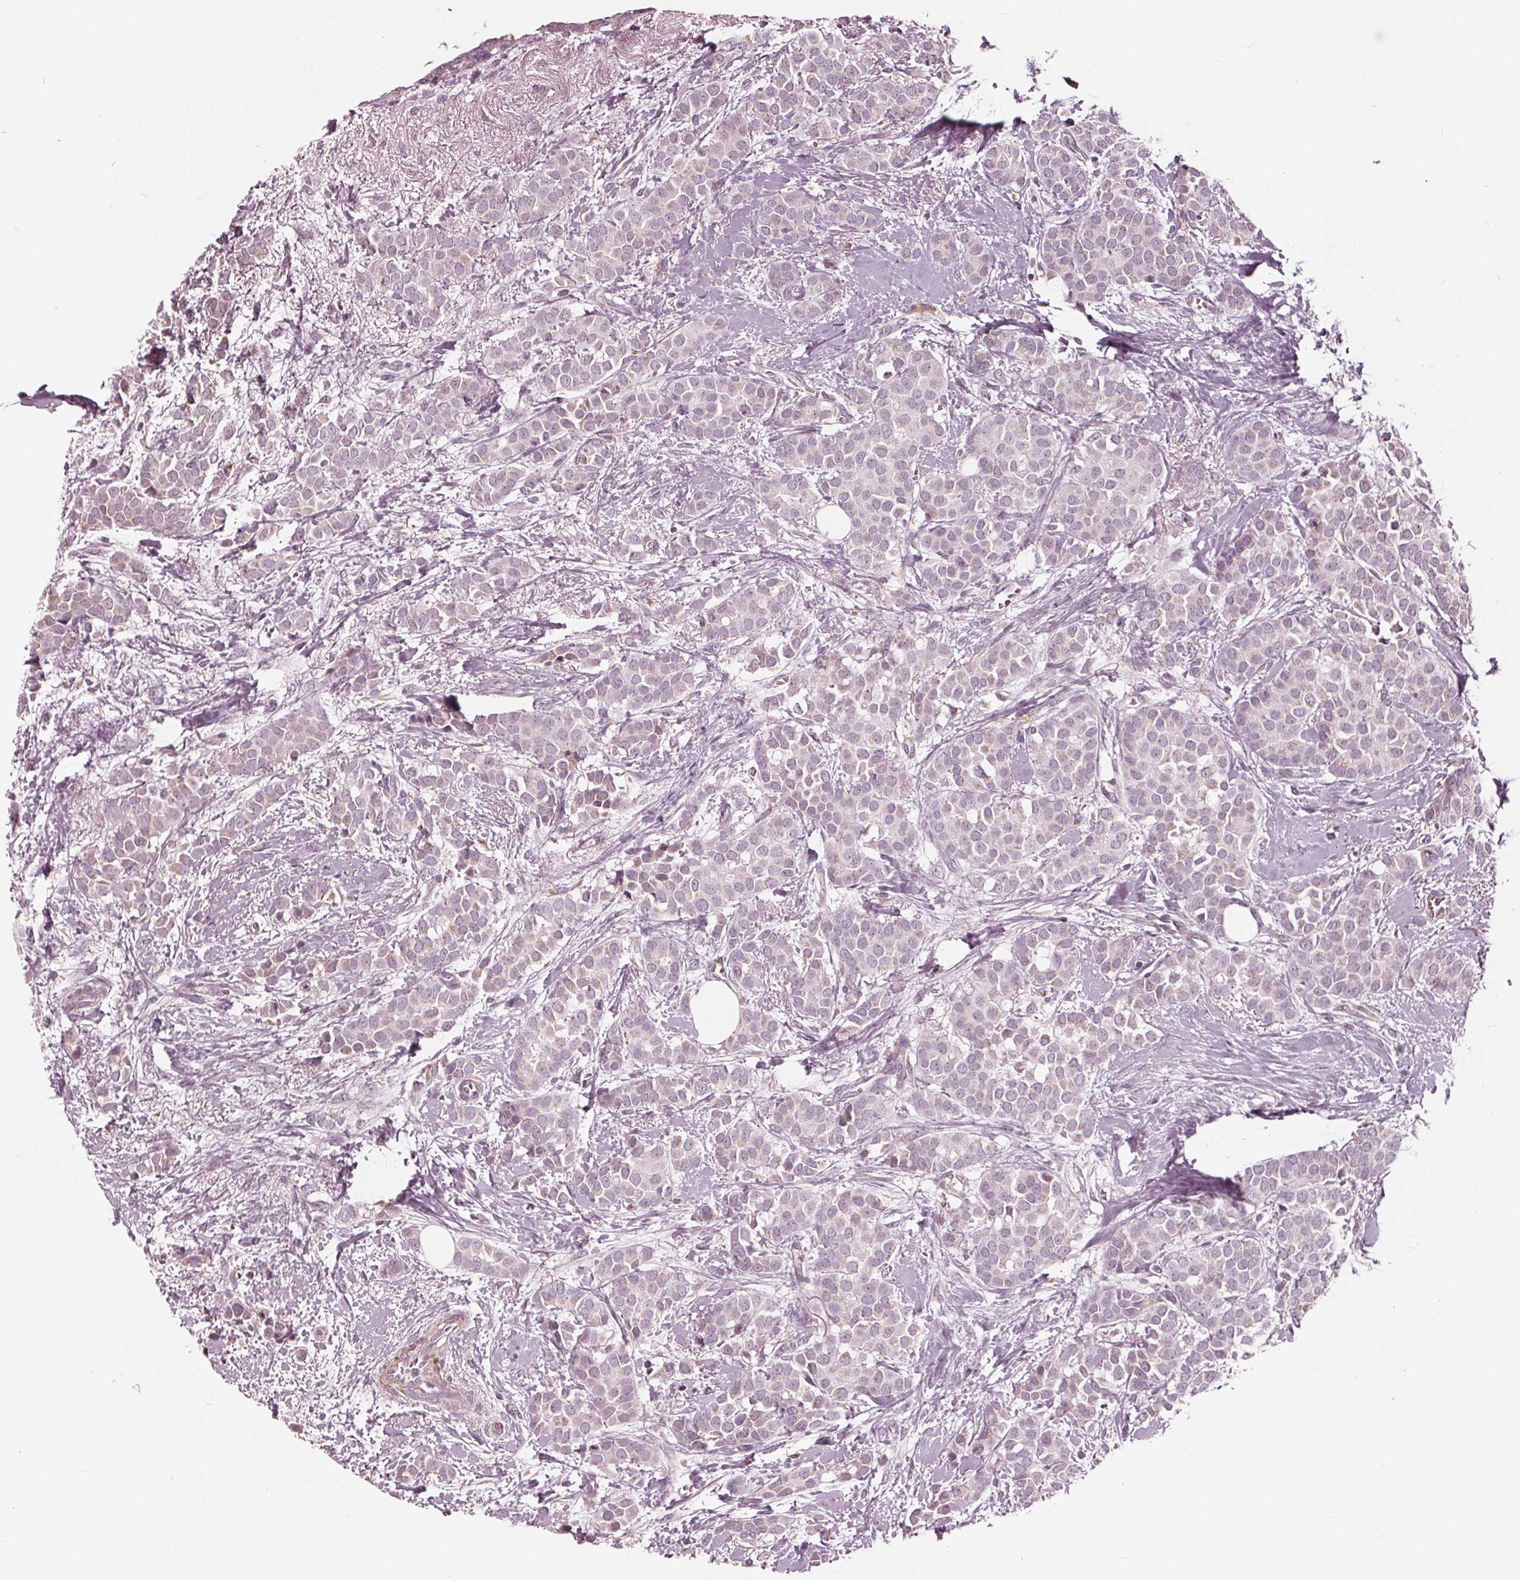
{"staining": {"intensity": "negative", "quantity": "none", "location": "none"}, "tissue": "breast cancer", "cell_type": "Tumor cells", "image_type": "cancer", "snomed": [{"axis": "morphology", "description": "Duct carcinoma"}, {"axis": "topography", "description": "Breast"}], "caption": "A photomicrograph of breast invasive ductal carcinoma stained for a protein displays no brown staining in tumor cells.", "gene": "DCAF4L2", "patient": {"sex": "female", "age": 79}}